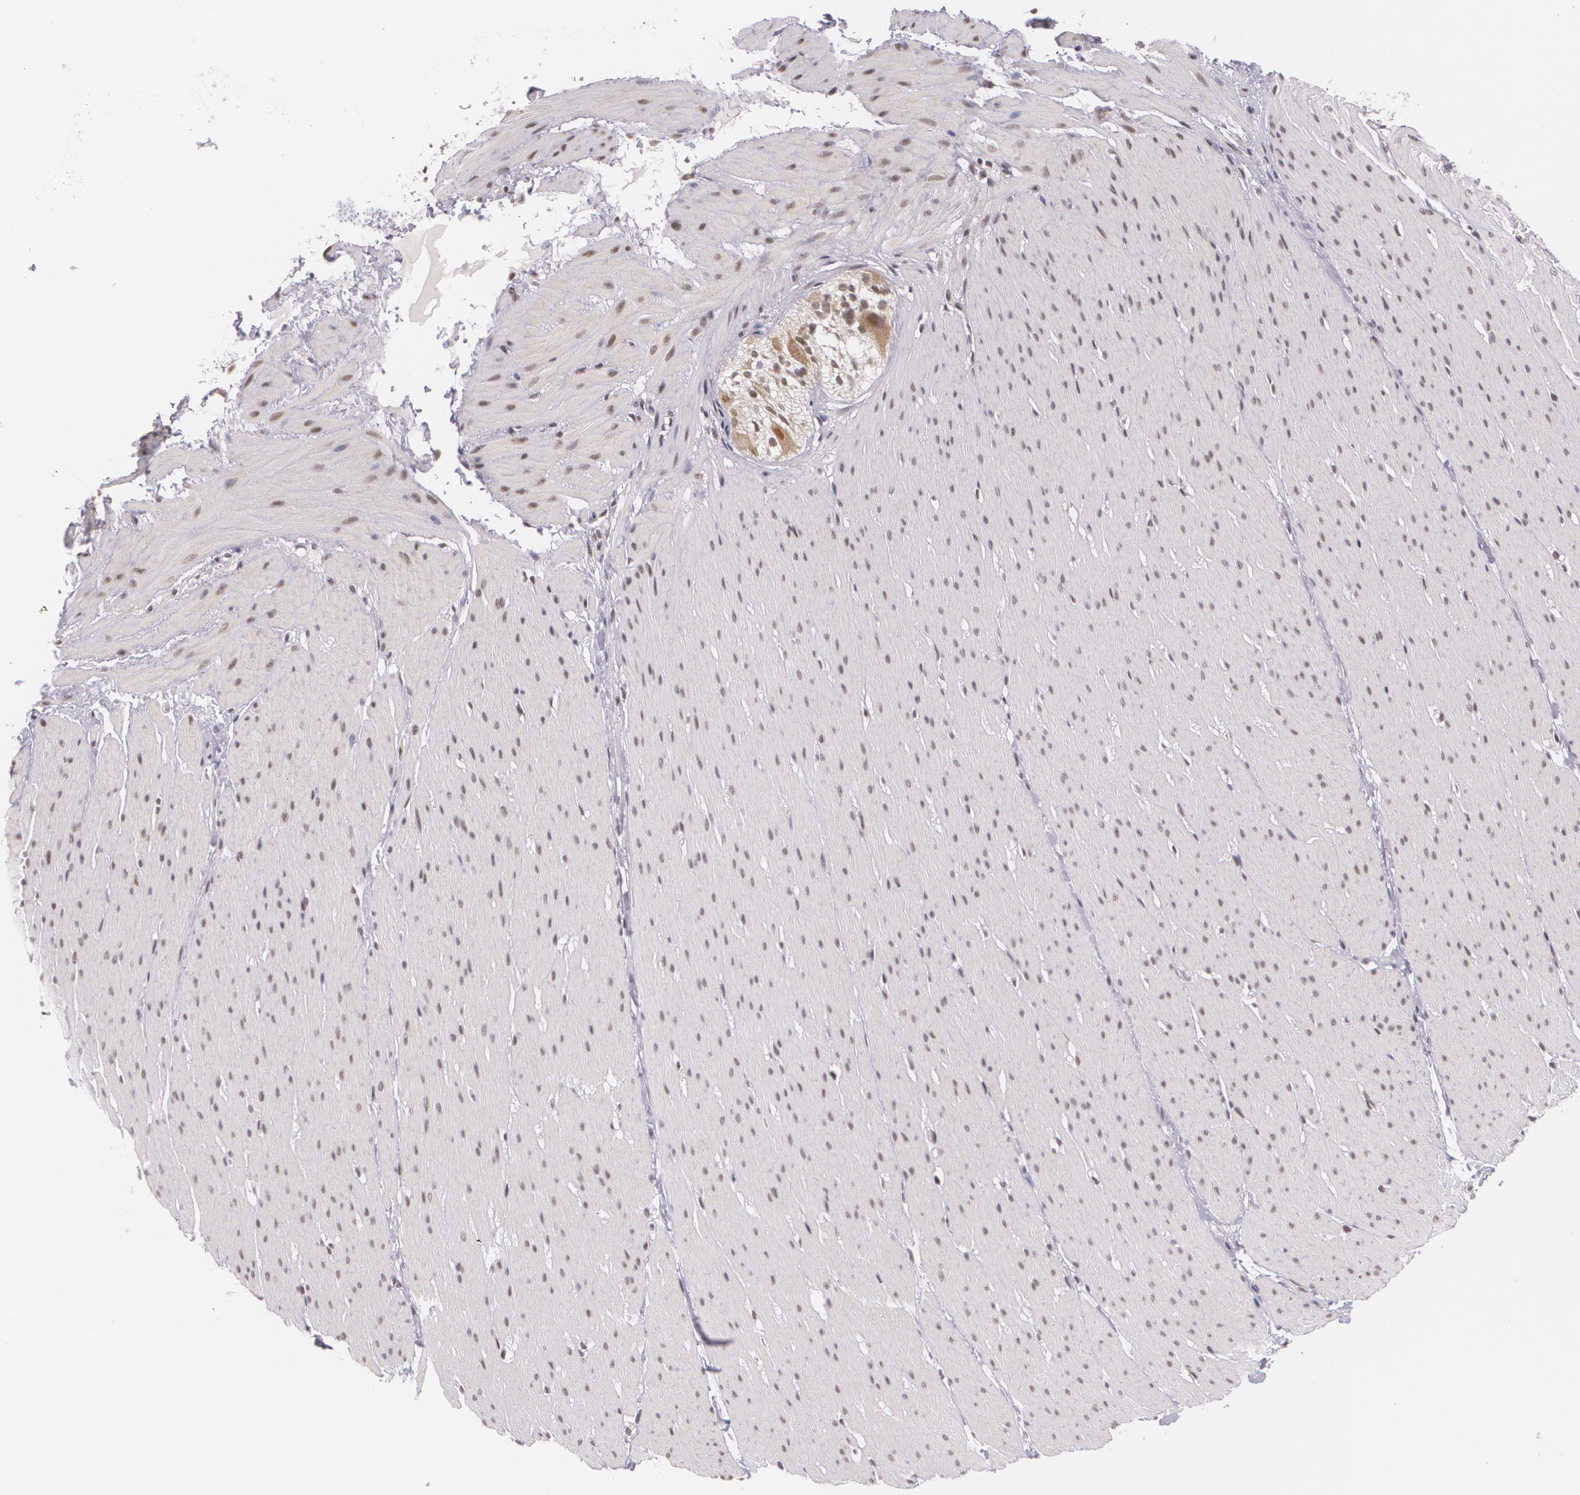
{"staining": {"intensity": "weak", "quantity": "25%-75%", "location": "nuclear"}, "tissue": "smooth muscle", "cell_type": "Smooth muscle cells", "image_type": "normal", "snomed": [{"axis": "morphology", "description": "Normal tissue, NOS"}, {"axis": "topography", "description": "Smooth muscle"}, {"axis": "topography", "description": "Colon"}], "caption": "The immunohistochemical stain highlights weak nuclear staining in smooth muscle cells of benign smooth muscle. The staining was performed using DAB (3,3'-diaminobenzidine), with brown indicating positive protein expression. Nuclei are stained blue with hematoxylin.", "gene": "ALX1", "patient": {"sex": "male", "age": 67}}